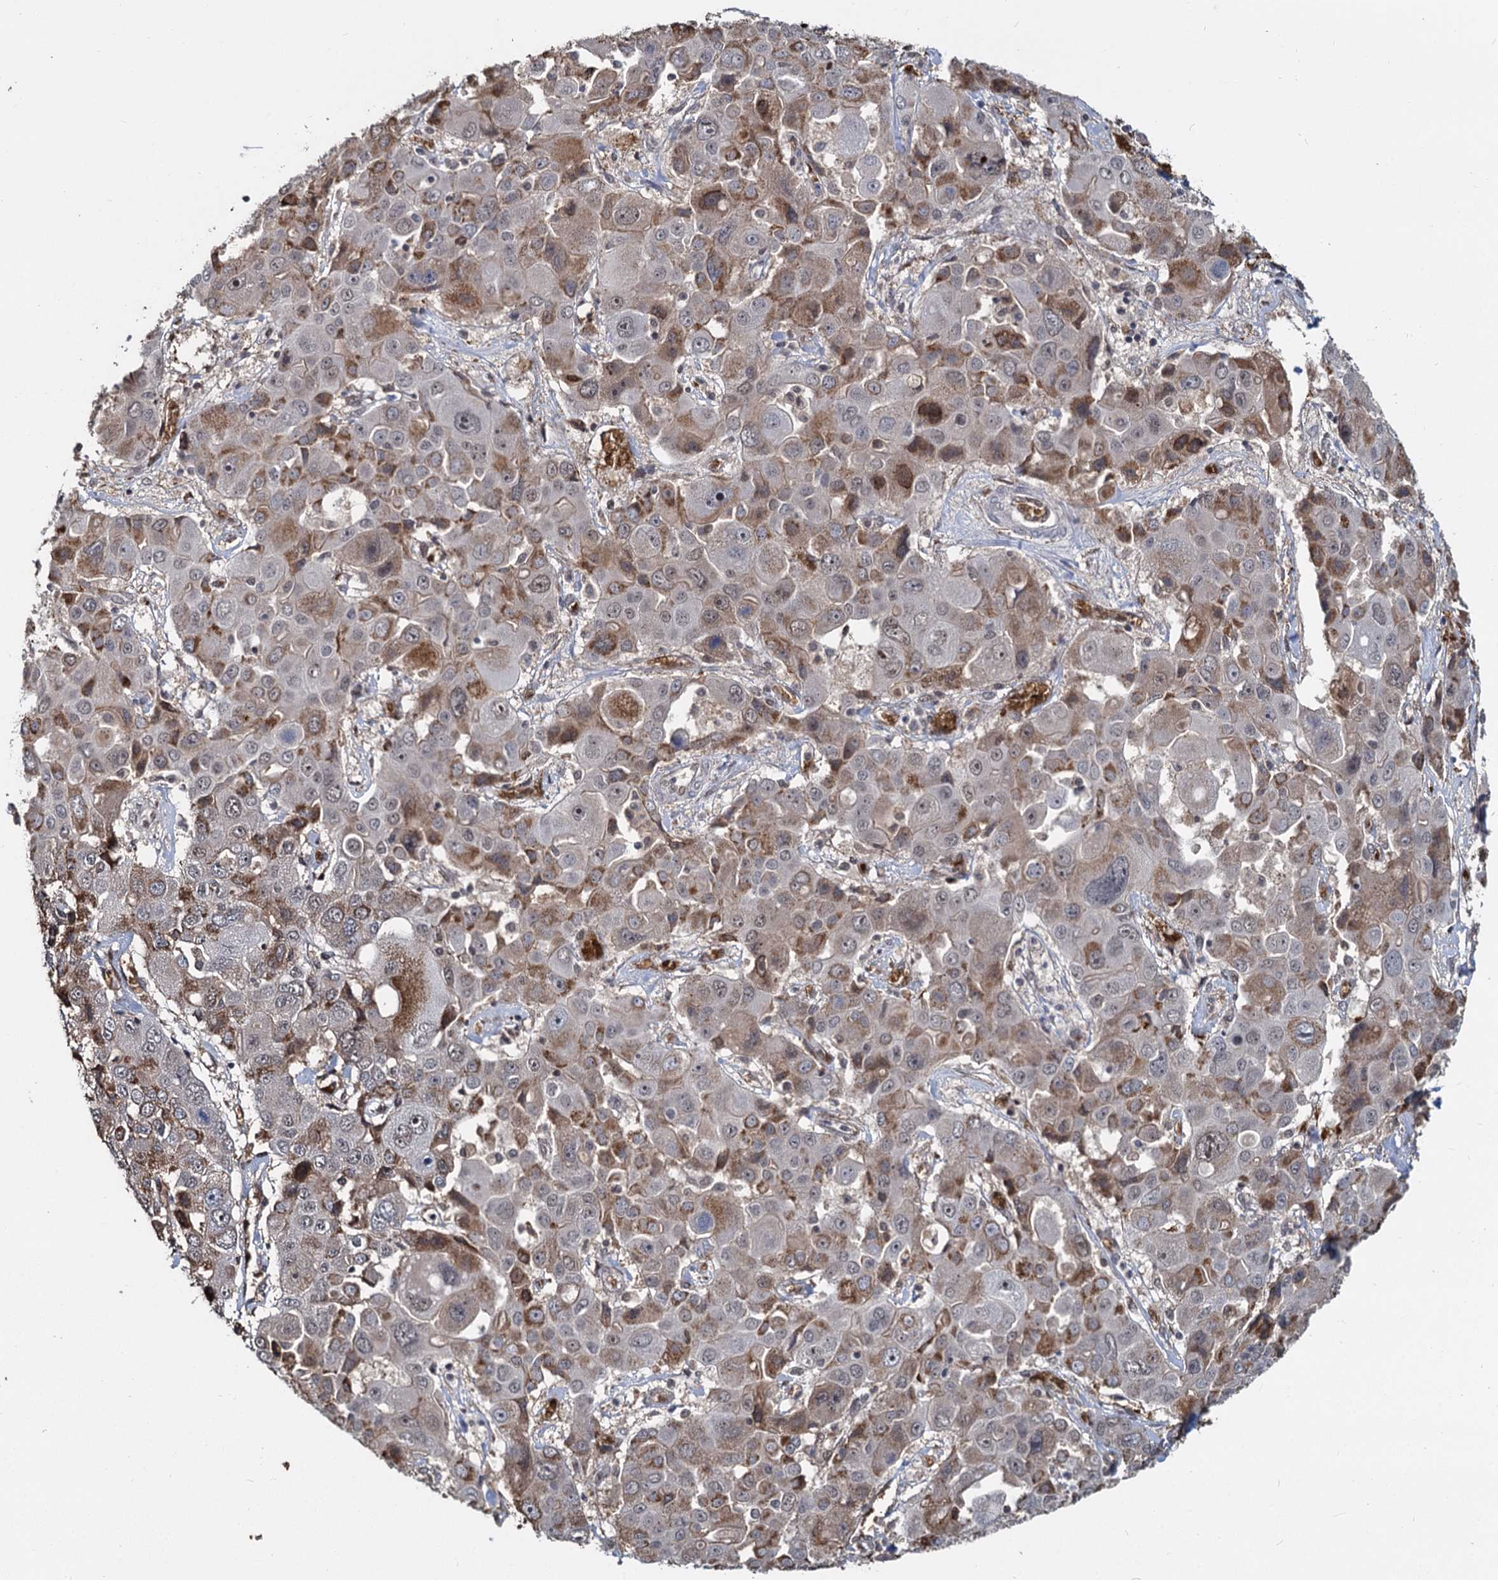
{"staining": {"intensity": "moderate", "quantity": "25%-75%", "location": "cytoplasmic/membranous"}, "tissue": "liver cancer", "cell_type": "Tumor cells", "image_type": "cancer", "snomed": [{"axis": "morphology", "description": "Cholangiocarcinoma"}, {"axis": "topography", "description": "Liver"}], "caption": "A brown stain shows moderate cytoplasmic/membranous positivity of a protein in human liver cancer (cholangiocarcinoma) tumor cells.", "gene": "FANCI", "patient": {"sex": "male", "age": 67}}